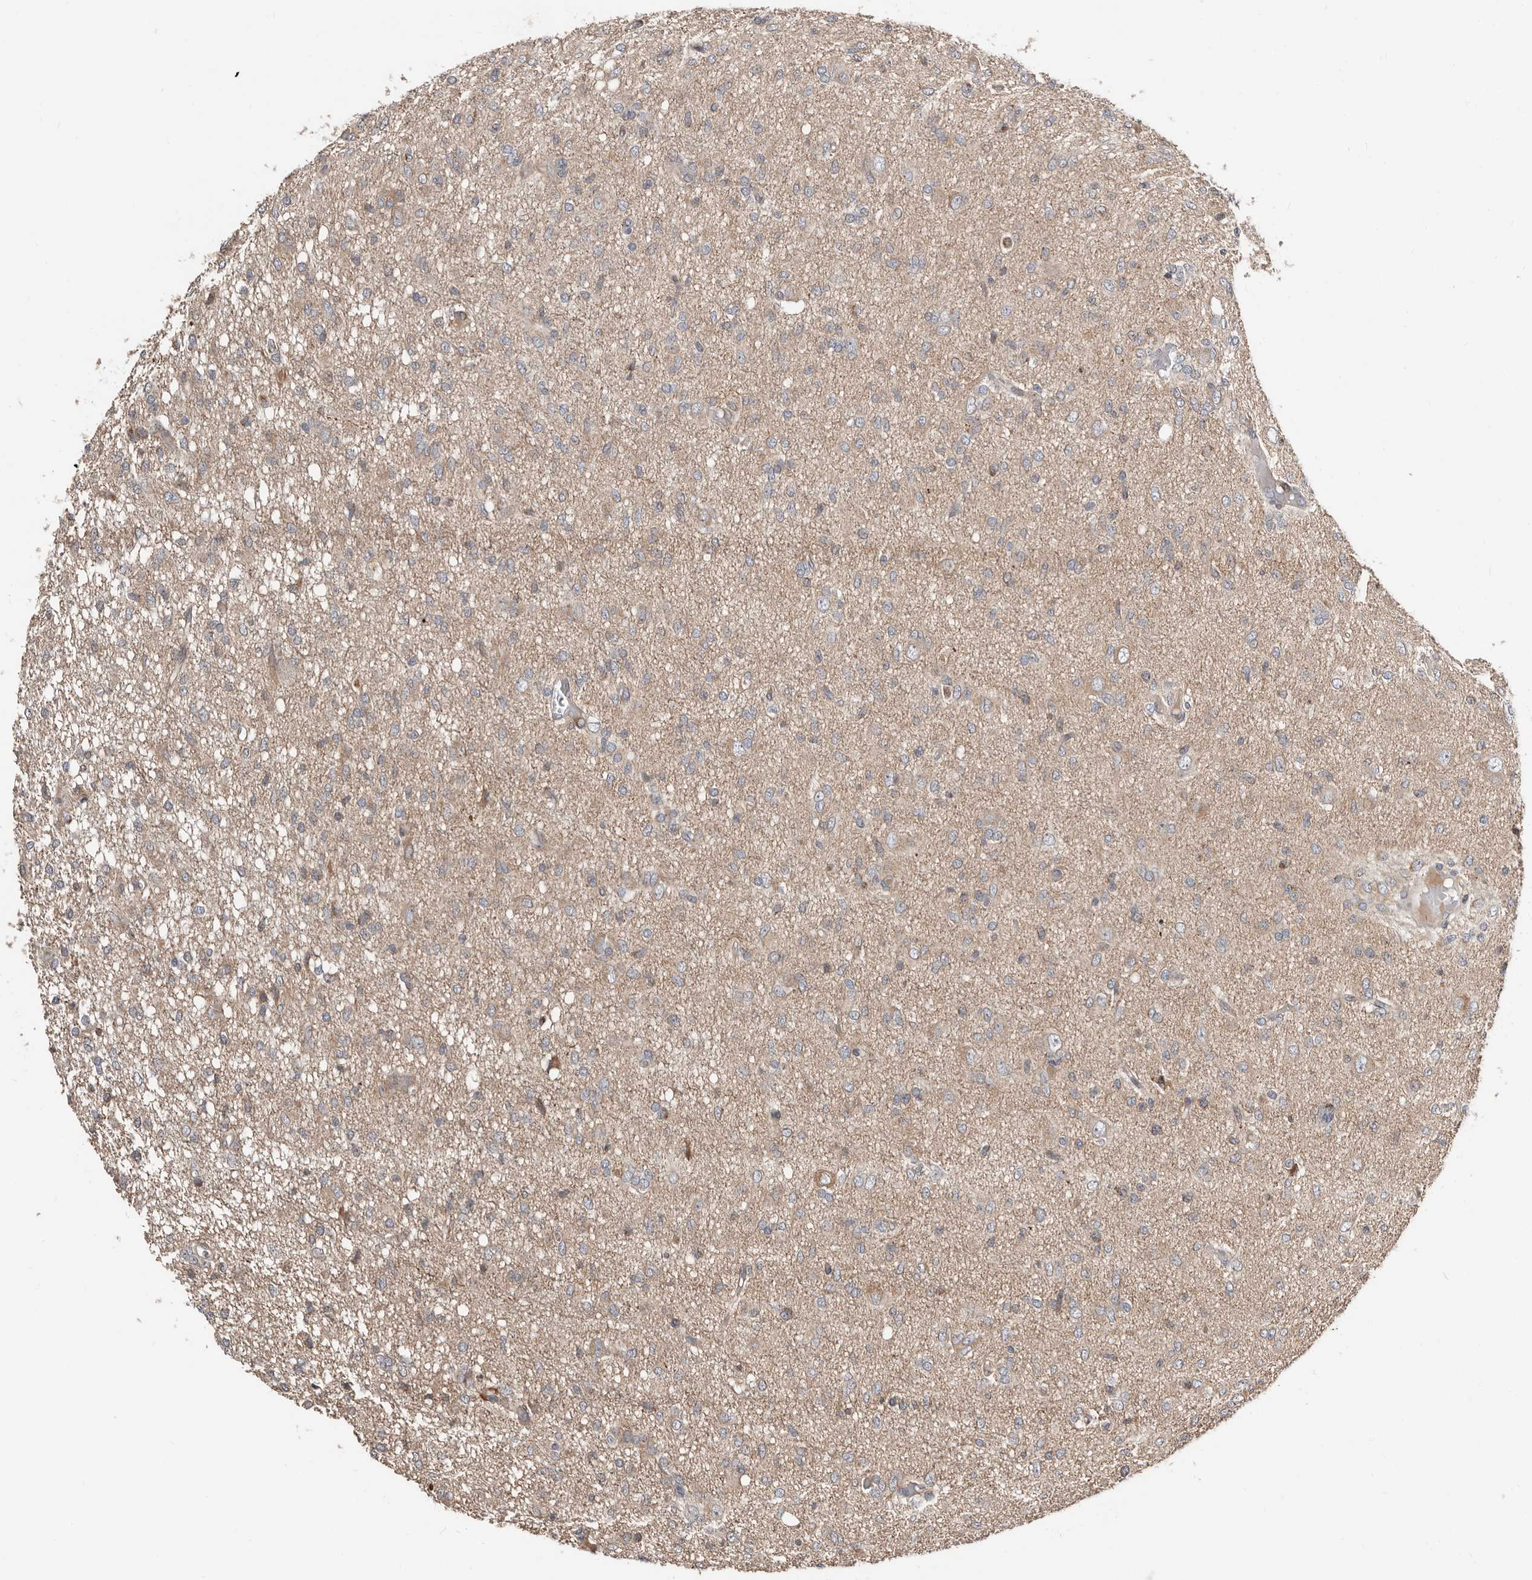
{"staining": {"intensity": "weak", "quantity": ">75%", "location": "cytoplasmic/membranous"}, "tissue": "glioma", "cell_type": "Tumor cells", "image_type": "cancer", "snomed": [{"axis": "morphology", "description": "Glioma, malignant, High grade"}, {"axis": "topography", "description": "Brain"}], "caption": "A high-resolution image shows immunohistochemistry staining of malignant glioma (high-grade), which exhibits weak cytoplasmic/membranous expression in approximately >75% of tumor cells.", "gene": "SMYD4", "patient": {"sex": "female", "age": 59}}